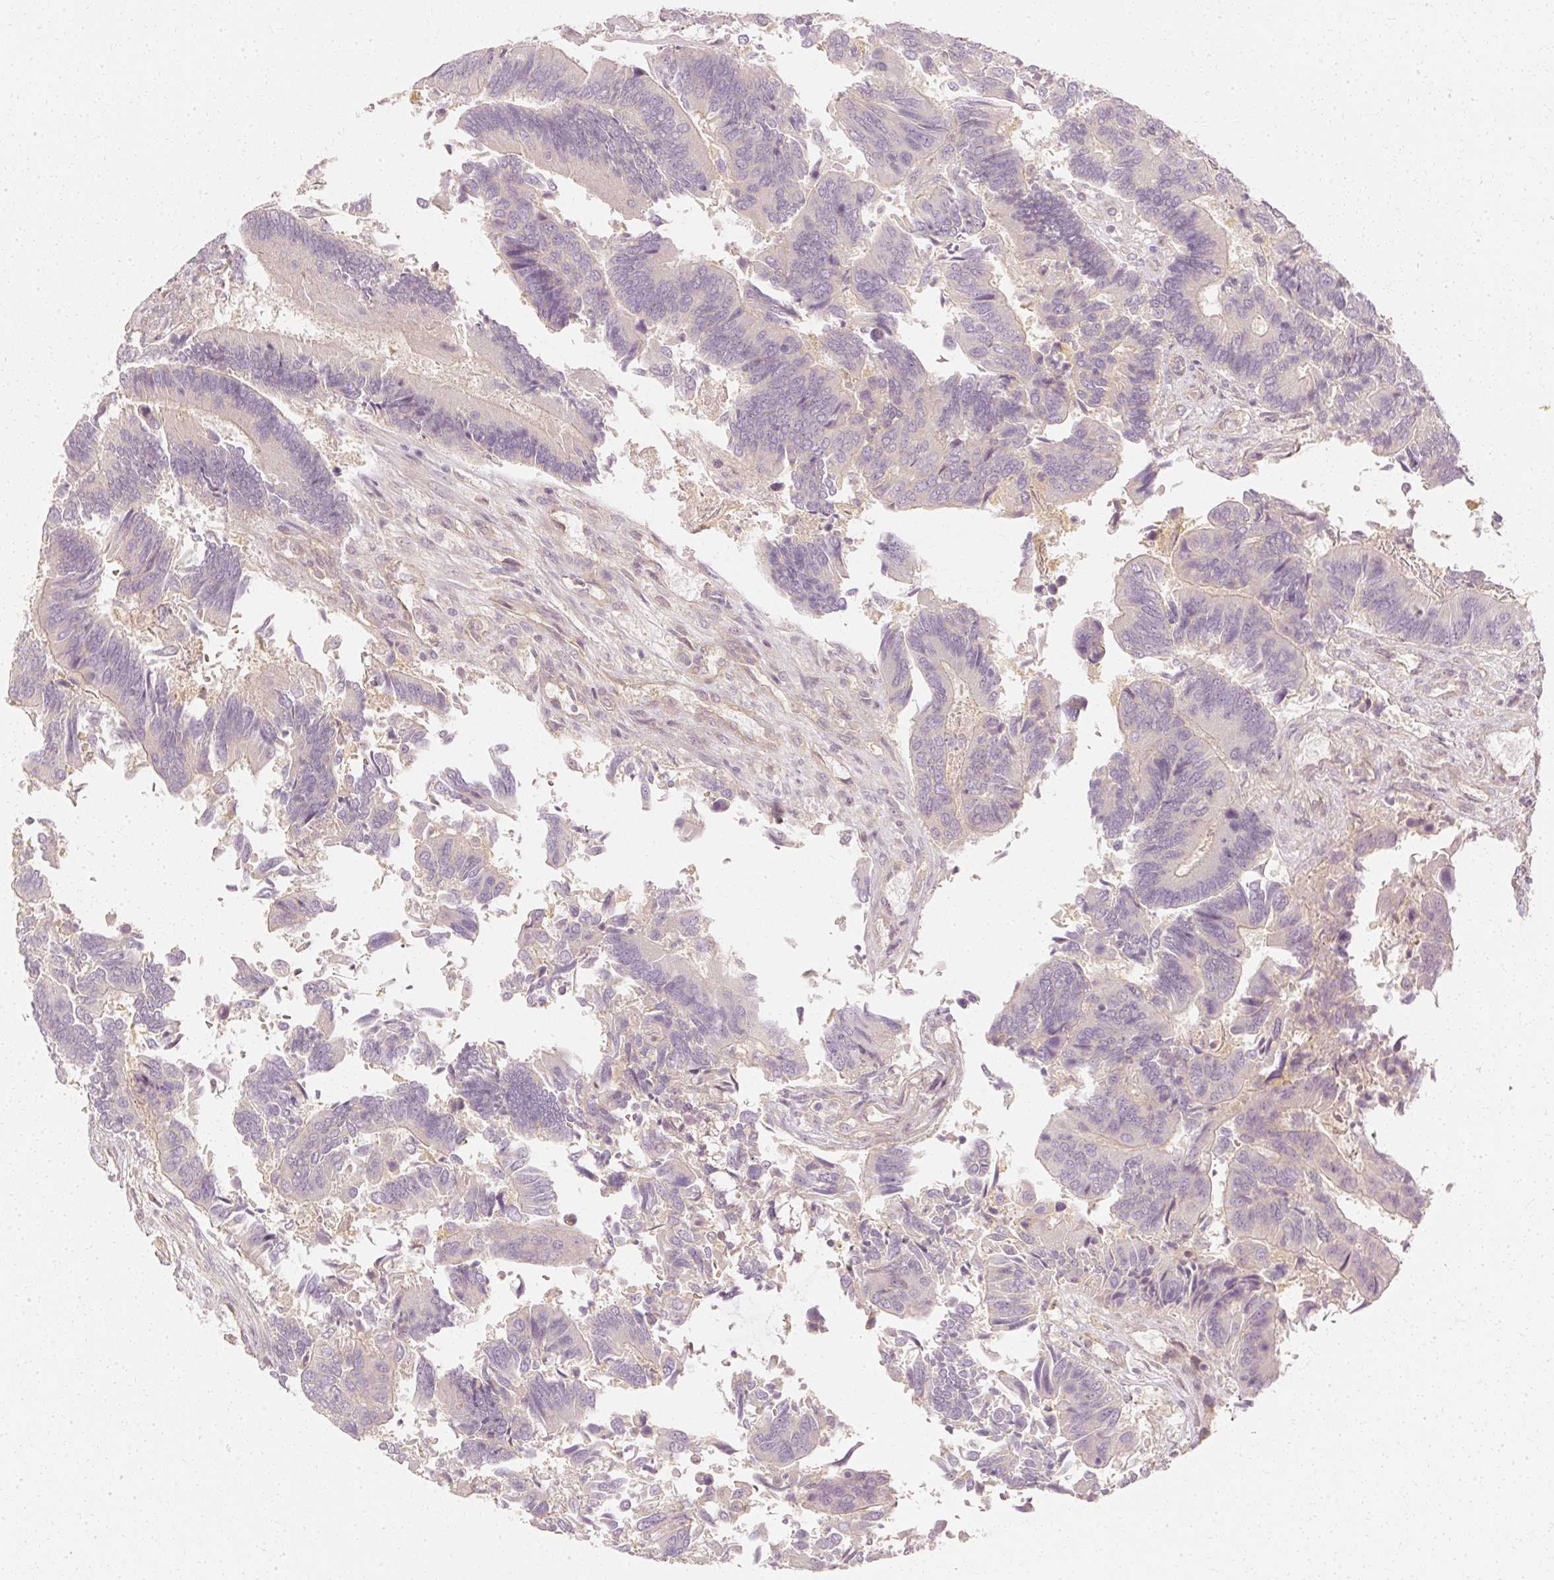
{"staining": {"intensity": "negative", "quantity": "none", "location": "none"}, "tissue": "colorectal cancer", "cell_type": "Tumor cells", "image_type": "cancer", "snomed": [{"axis": "morphology", "description": "Adenocarcinoma, NOS"}, {"axis": "topography", "description": "Colon"}], "caption": "A micrograph of colorectal cancer stained for a protein exhibits no brown staining in tumor cells. Nuclei are stained in blue.", "gene": "GNAQ", "patient": {"sex": "female", "age": 67}}